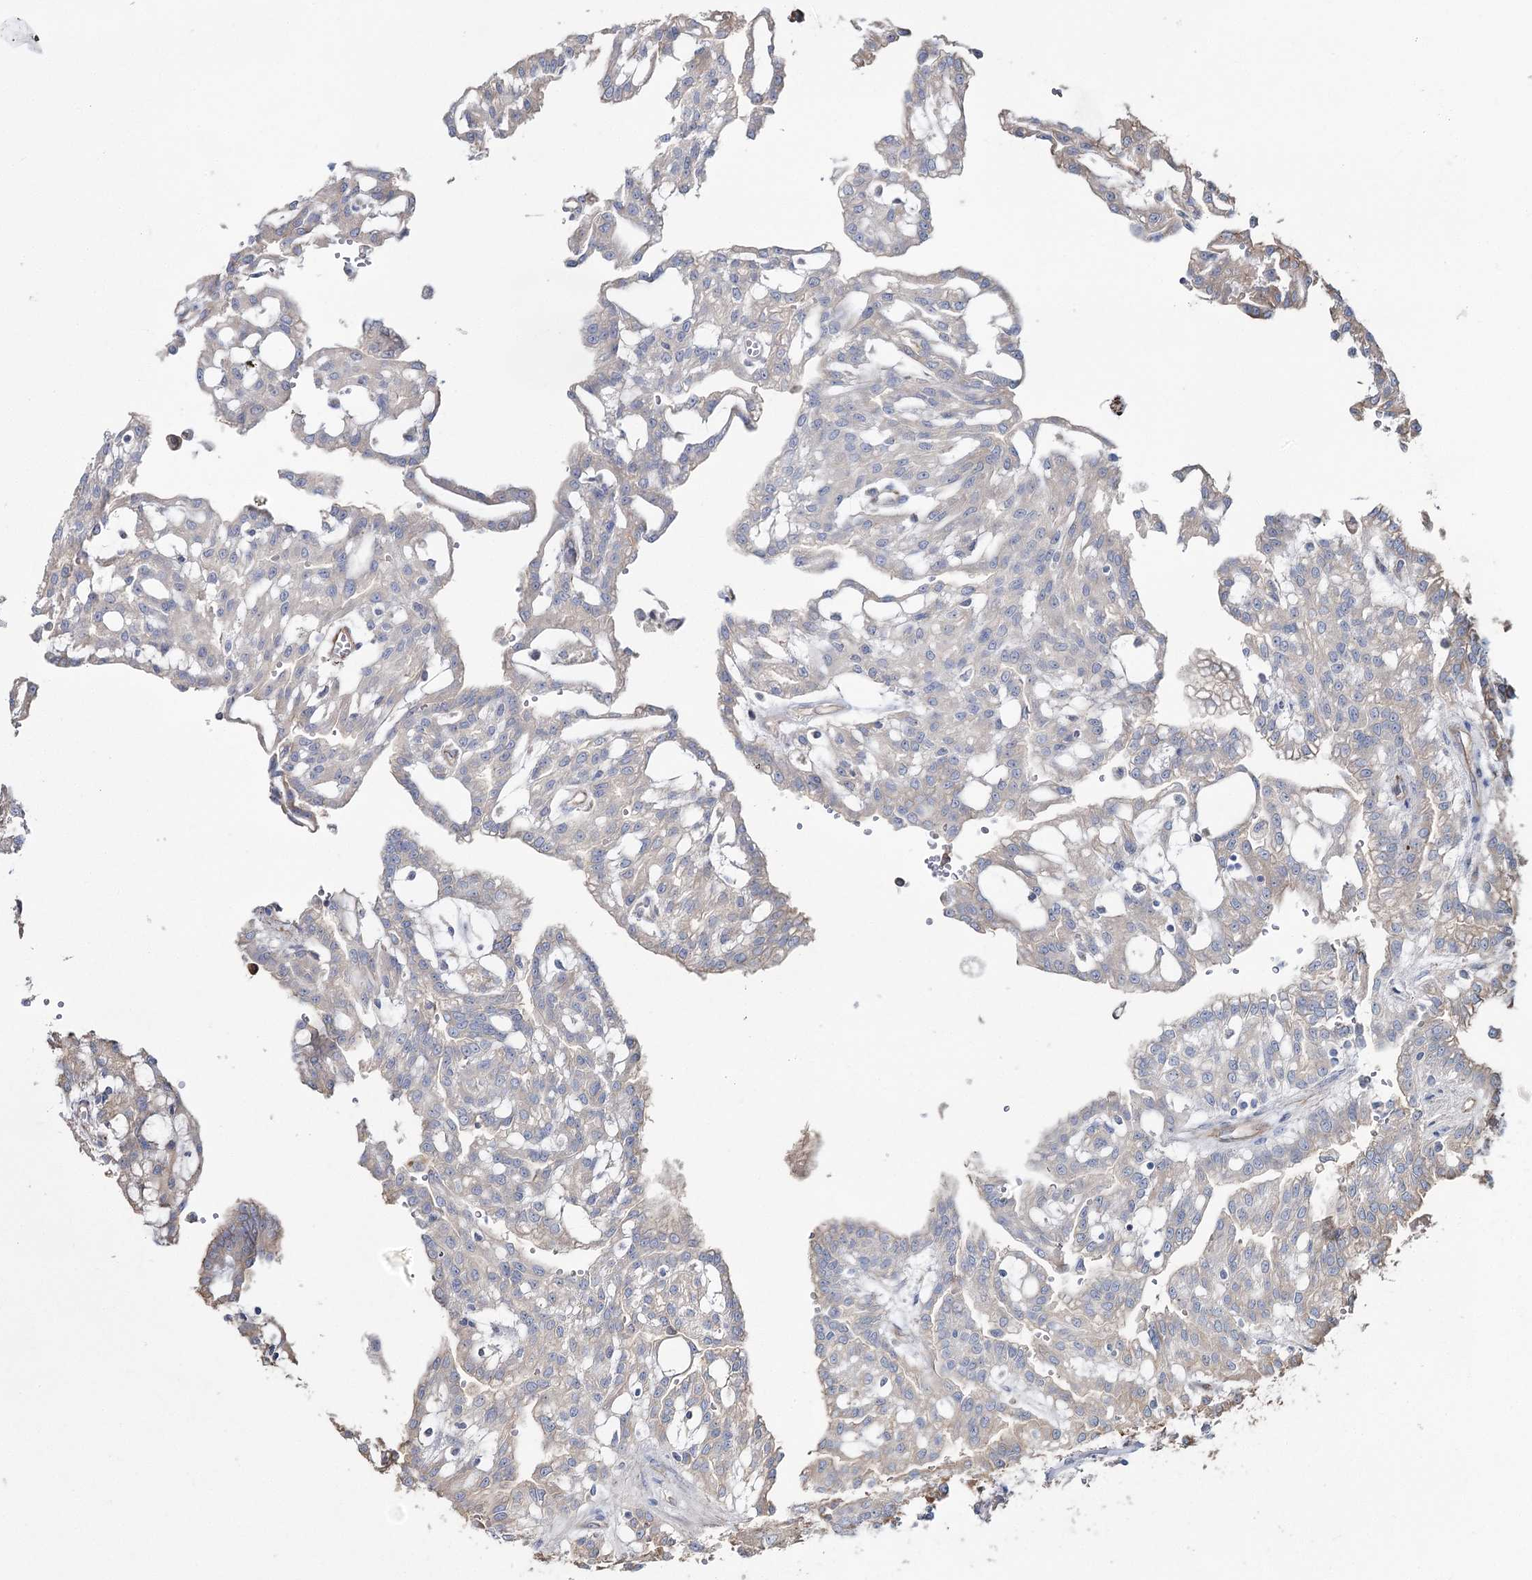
{"staining": {"intensity": "negative", "quantity": "none", "location": "none"}, "tissue": "renal cancer", "cell_type": "Tumor cells", "image_type": "cancer", "snomed": [{"axis": "morphology", "description": "Adenocarcinoma, NOS"}, {"axis": "topography", "description": "Kidney"}], "caption": "High power microscopy micrograph of an IHC histopathology image of renal cancer (adenocarcinoma), revealing no significant positivity in tumor cells. The staining is performed using DAB brown chromogen with nuclei counter-stained in using hematoxylin.", "gene": "SUMF1", "patient": {"sex": "male", "age": 63}}